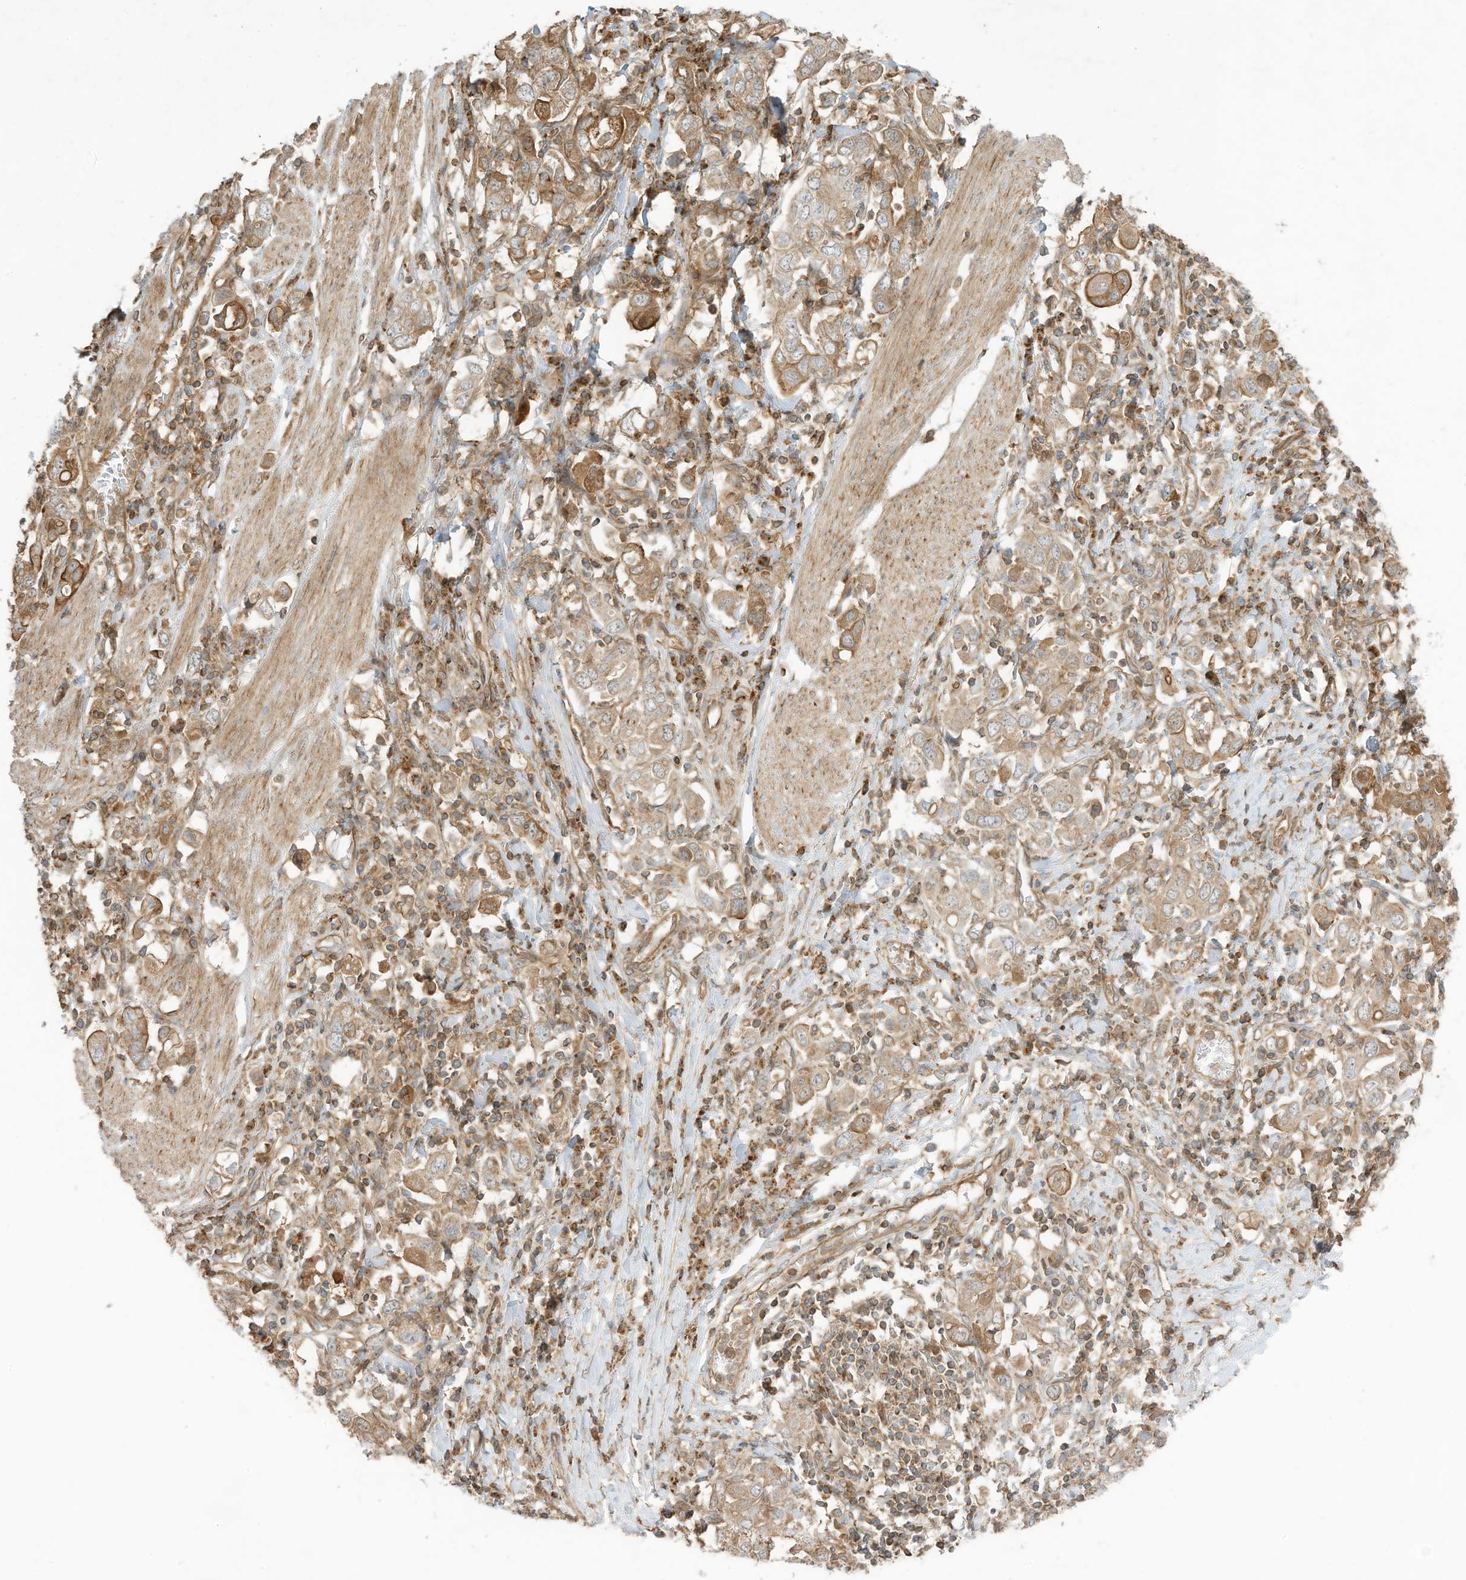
{"staining": {"intensity": "moderate", "quantity": ">75%", "location": "cytoplasmic/membranous"}, "tissue": "stomach cancer", "cell_type": "Tumor cells", "image_type": "cancer", "snomed": [{"axis": "morphology", "description": "Adenocarcinoma, NOS"}, {"axis": "topography", "description": "Stomach, upper"}], "caption": "This image exhibits immunohistochemistry staining of human stomach cancer (adenocarcinoma), with medium moderate cytoplasmic/membranous staining in approximately >75% of tumor cells.", "gene": "SLC25A12", "patient": {"sex": "male", "age": 62}}